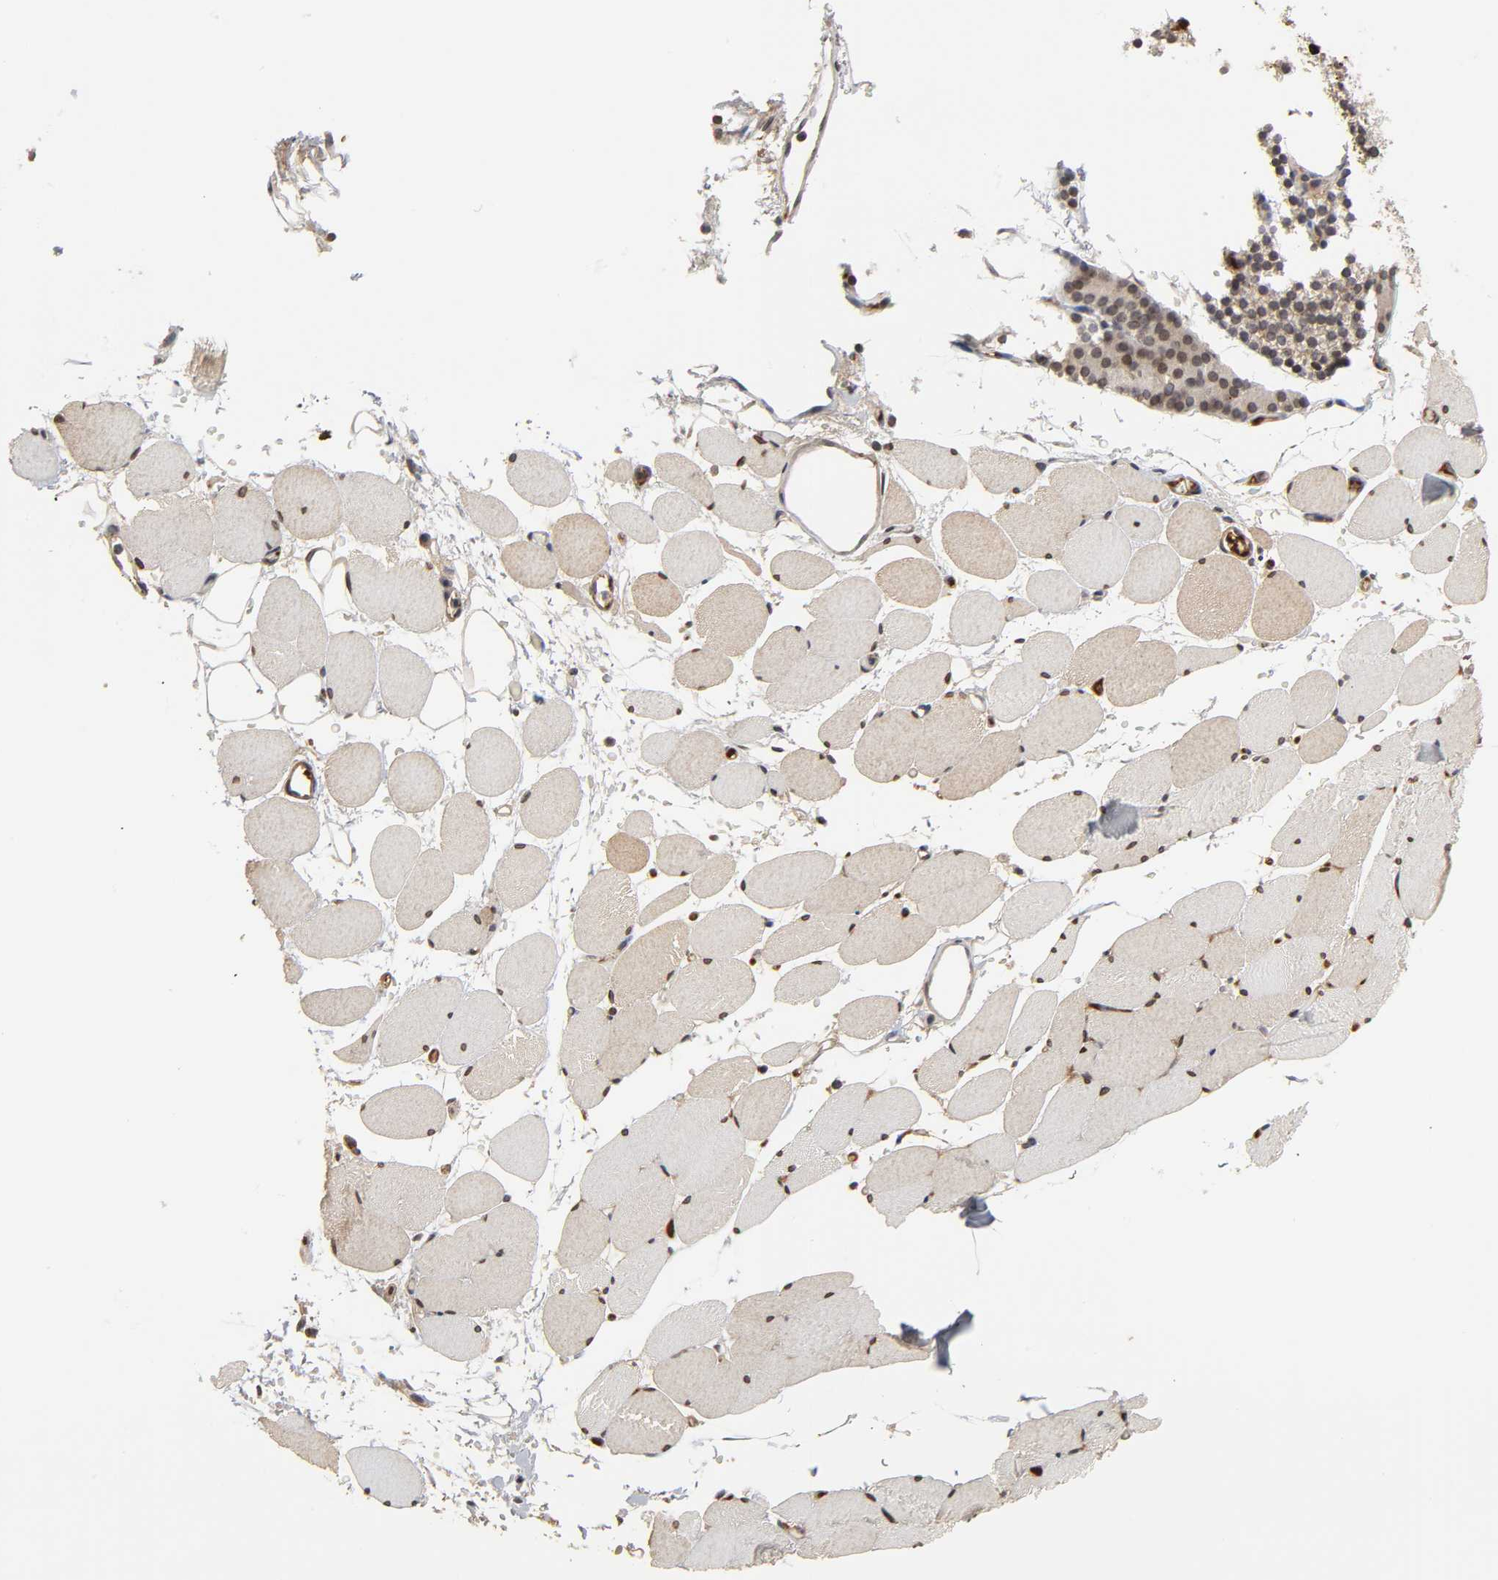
{"staining": {"intensity": "moderate", "quantity": ">75%", "location": "cytoplasmic/membranous,nuclear"}, "tissue": "skeletal muscle", "cell_type": "Myocytes", "image_type": "normal", "snomed": [{"axis": "morphology", "description": "Normal tissue, NOS"}, {"axis": "topography", "description": "Skeletal muscle"}, {"axis": "topography", "description": "Parathyroid gland"}], "caption": "Immunohistochemical staining of benign skeletal muscle shows moderate cytoplasmic/membranous,nuclear protein positivity in about >75% of myocytes.", "gene": "CPN2", "patient": {"sex": "female", "age": 37}}